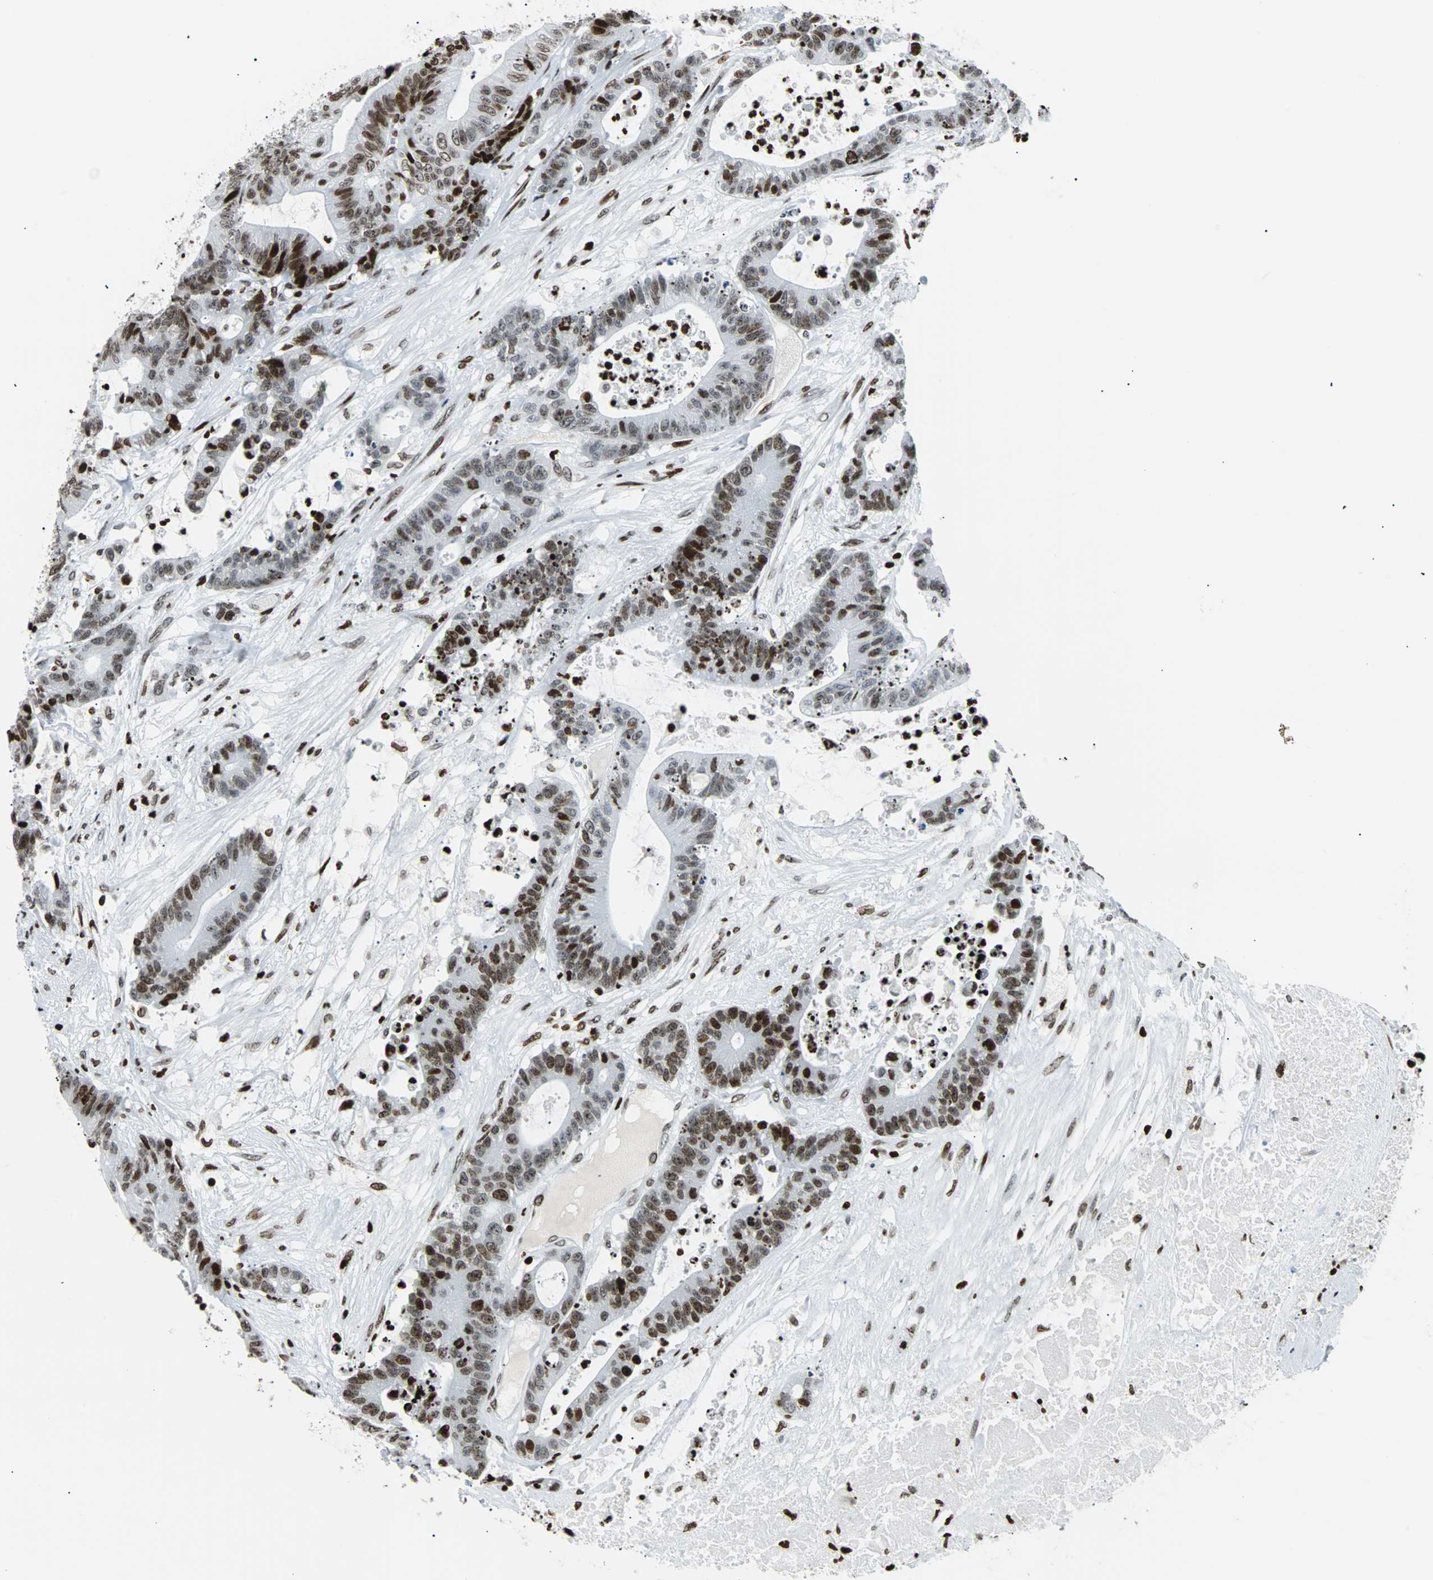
{"staining": {"intensity": "strong", "quantity": ">75%", "location": "nuclear"}, "tissue": "colorectal cancer", "cell_type": "Tumor cells", "image_type": "cancer", "snomed": [{"axis": "morphology", "description": "Adenocarcinoma, NOS"}, {"axis": "topography", "description": "Colon"}], "caption": "Tumor cells display high levels of strong nuclear expression in approximately >75% of cells in adenocarcinoma (colorectal).", "gene": "ZNF131", "patient": {"sex": "female", "age": 84}}